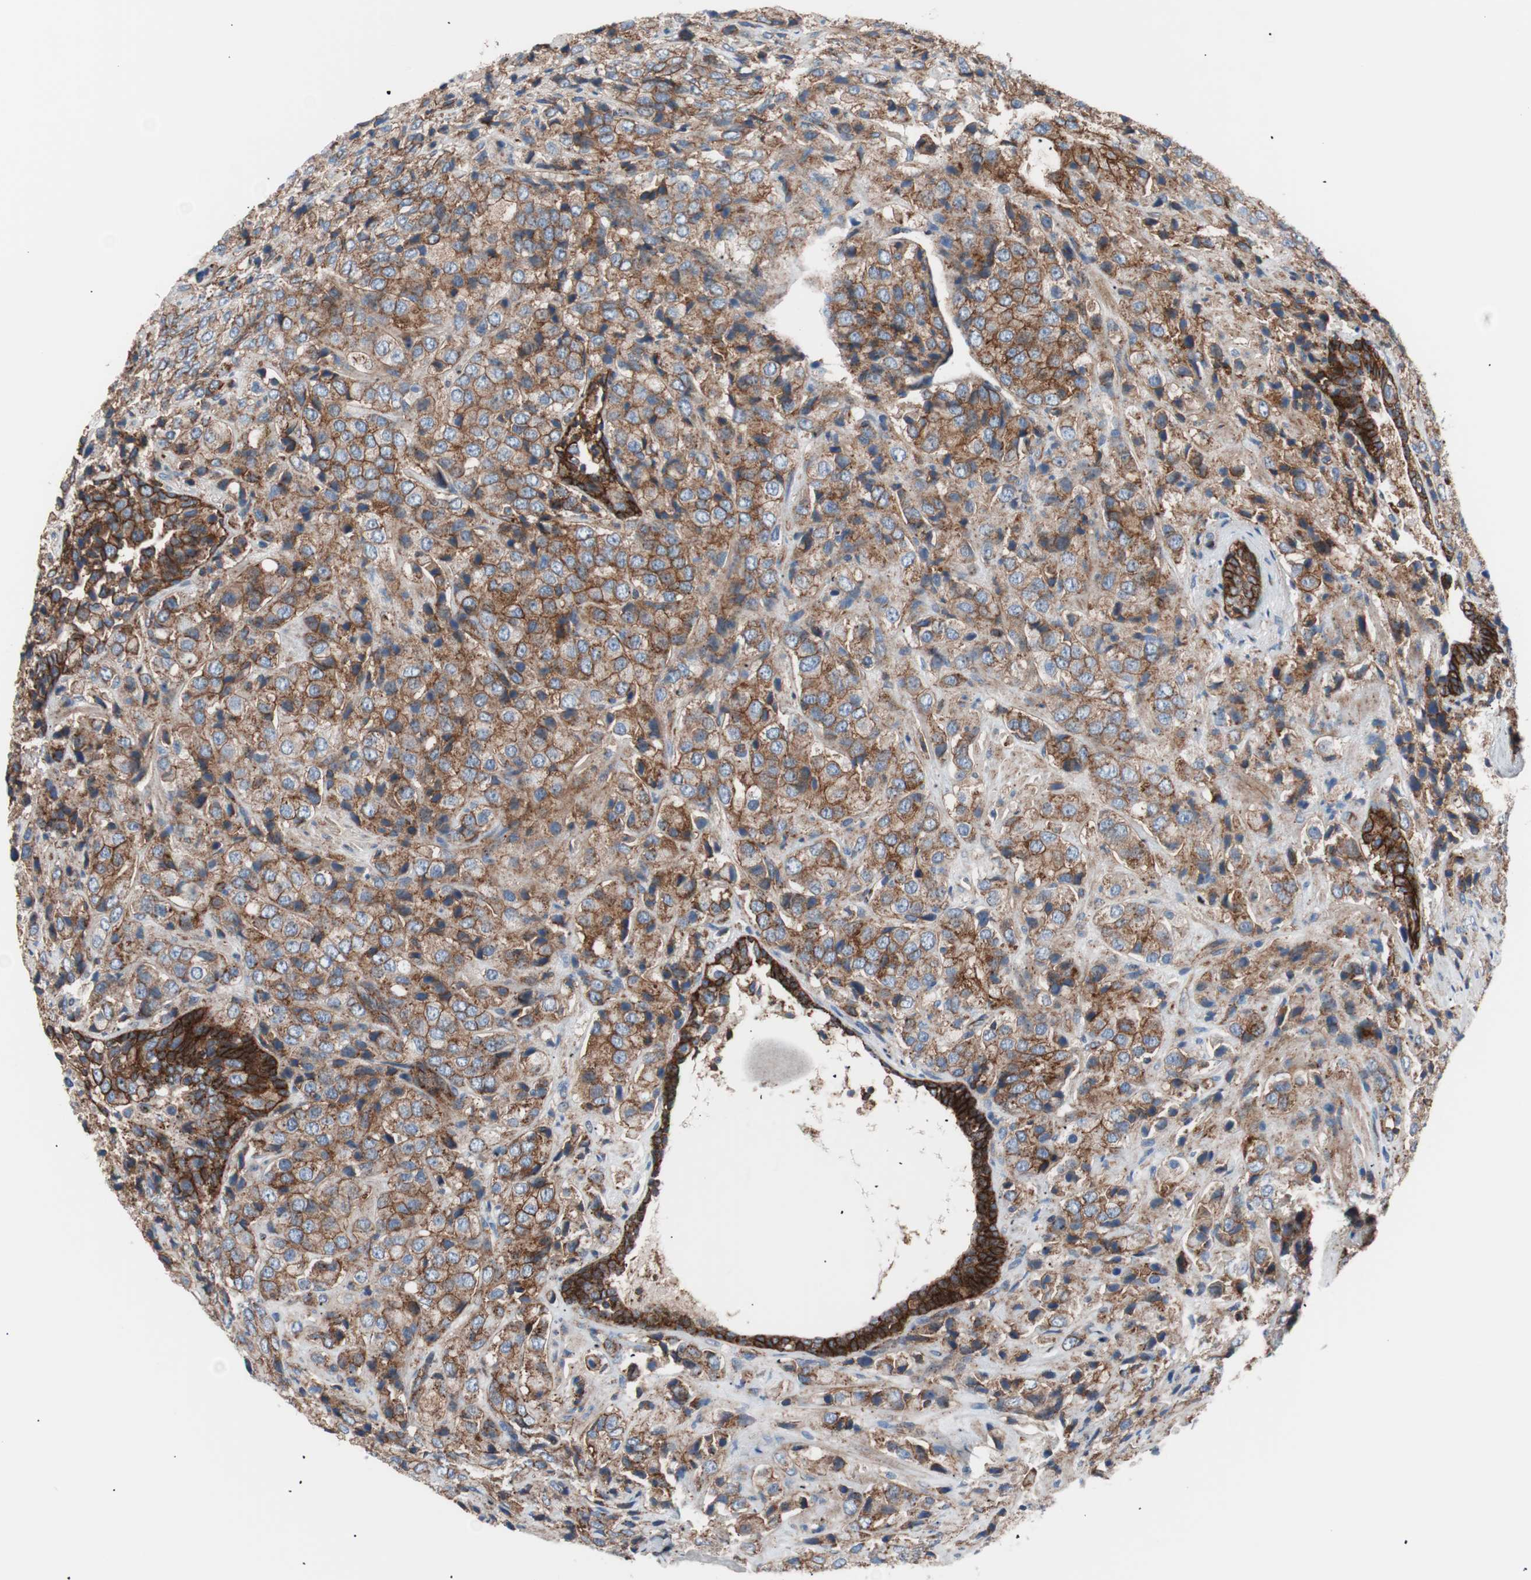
{"staining": {"intensity": "moderate", "quantity": ">75%", "location": "cytoplasmic/membranous"}, "tissue": "prostate cancer", "cell_type": "Tumor cells", "image_type": "cancer", "snomed": [{"axis": "morphology", "description": "Adenocarcinoma, High grade"}, {"axis": "topography", "description": "Prostate"}], "caption": "Prostate cancer tissue reveals moderate cytoplasmic/membranous expression in about >75% of tumor cells, visualized by immunohistochemistry.", "gene": "FLOT2", "patient": {"sex": "male", "age": 70}}